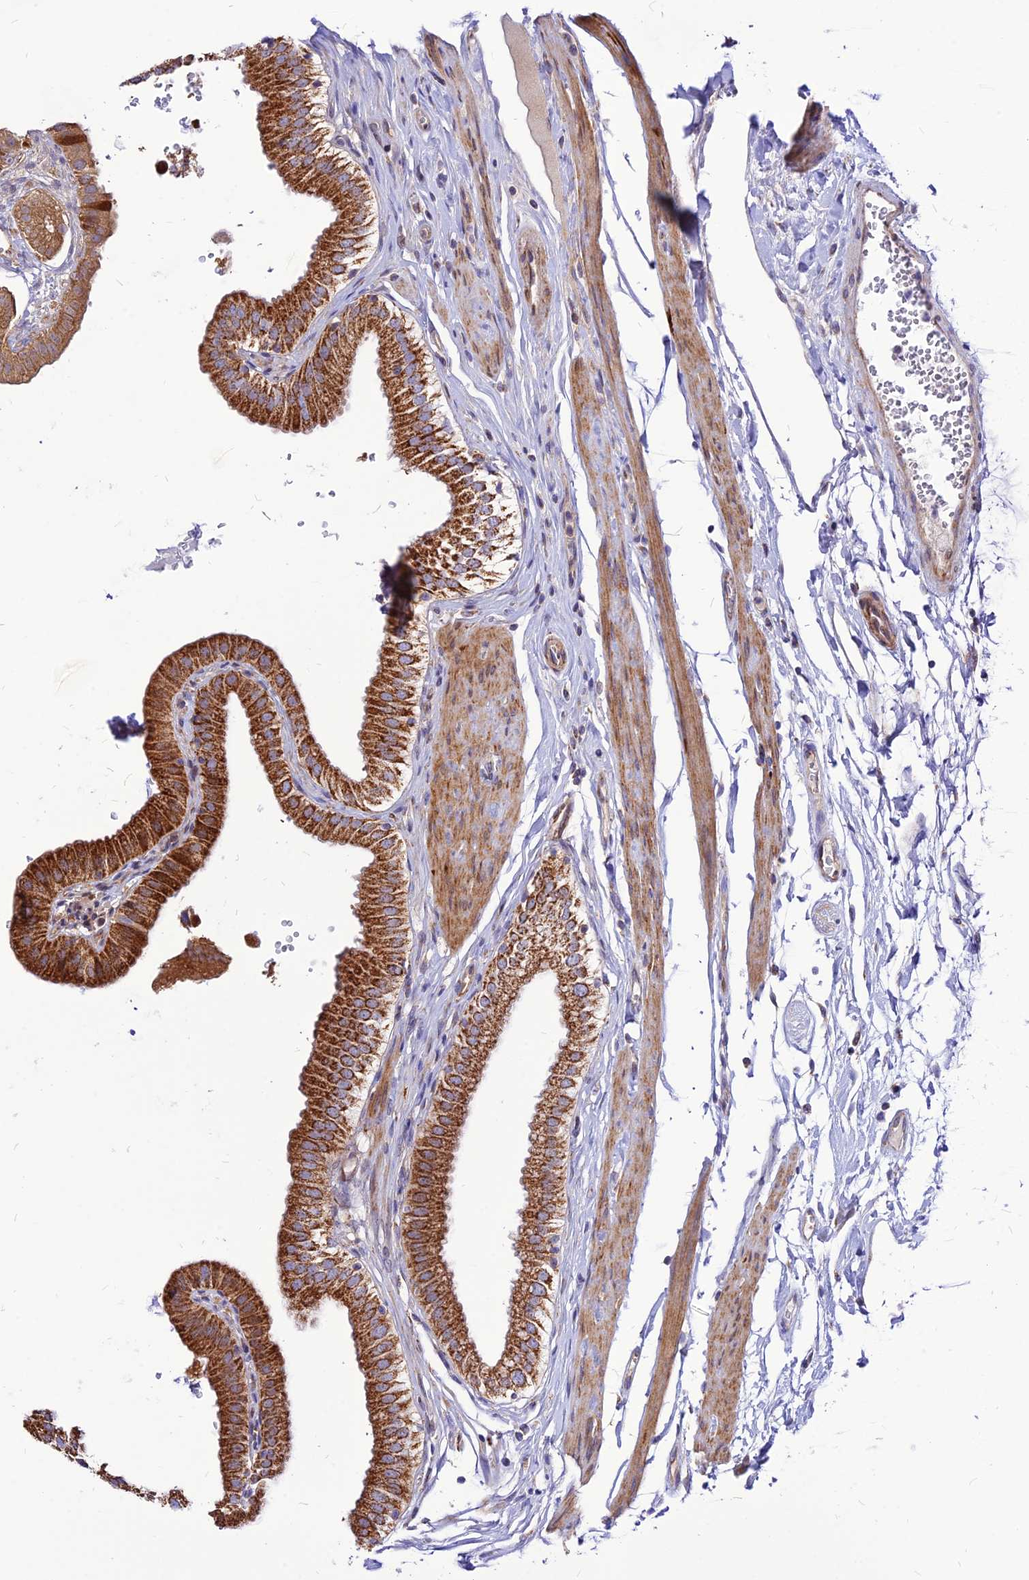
{"staining": {"intensity": "strong", "quantity": ">75%", "location": "cytoplasmic/membranous"}, "tissue": "gallbladder", "cell_type": "Glandular cells", "image_type": "normal", "snomed": [{"axis": "morphology", "description": "Normal tissue, NOS"}, {"axis": "topography", "description": "Gallbladder"}], "caption": "Protein expression analysis of normal human gallbladder reveals strong cytoplasmic/membranous positivity in about >75% of glandular cells.", "gene": "ECI1", "patient": {"sex": "female", "age": 61}}